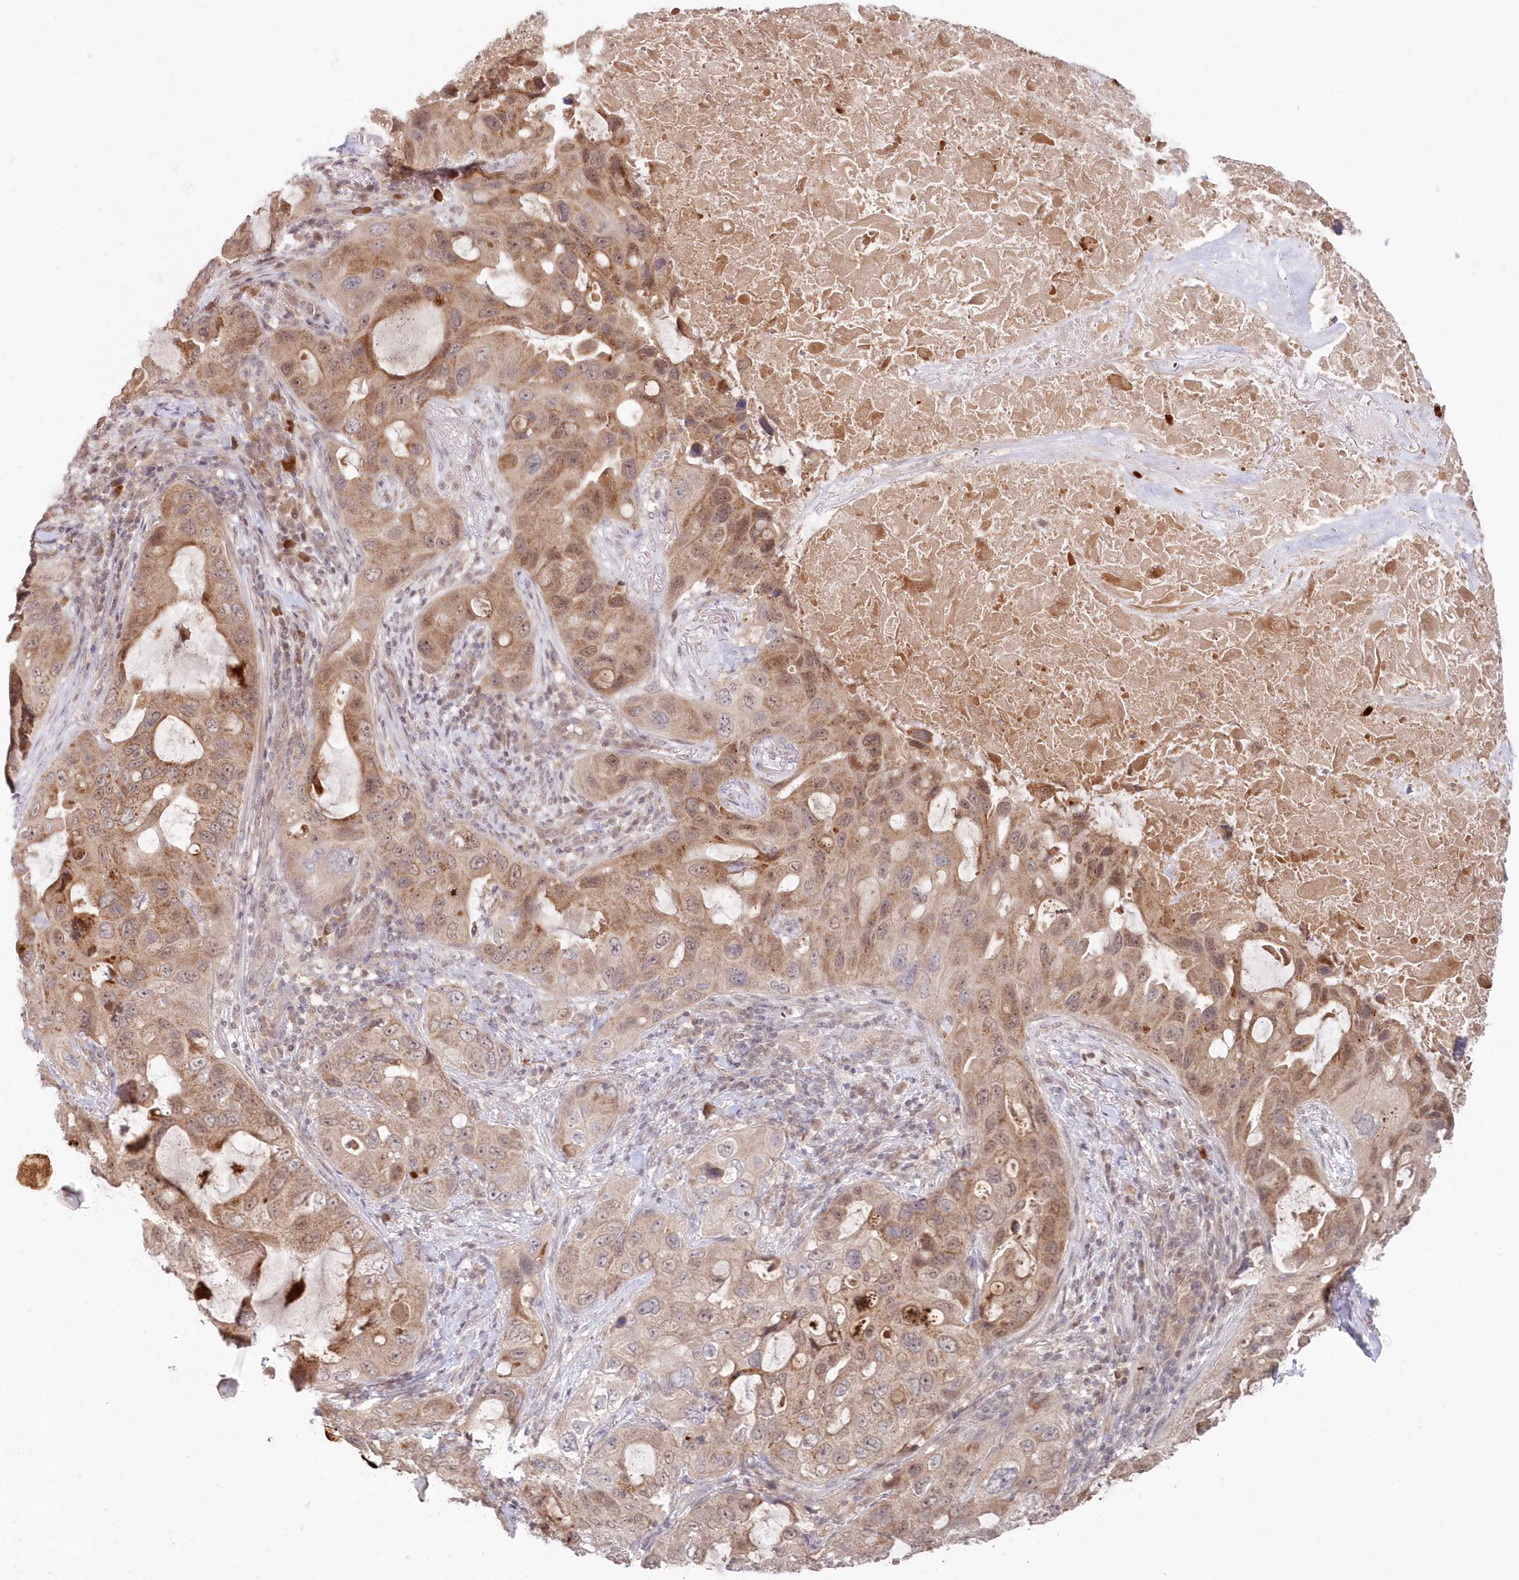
{"staining": {"intensity": "moderate", "quantity": "25%-75%", "location": "cytoplasmic/membranous,nuclear"}, "tissue": "lung cancer", "cell_type": "Tumor cells", "image_type": "cancer", "snomed": [{"axis": "morphology", "description": "Squamous cell carcinoma, NOS"}, {"axis": "topography", "description": "Lung"}], "caption": "Lung cancer (squamous cell carcinoma) stained for a protein shows moderate cytoplasmic/membranous and nuclear positivity in tumor cells.", "gene": "ASCC1", "patient": {"sex": "female", "age": 73}}